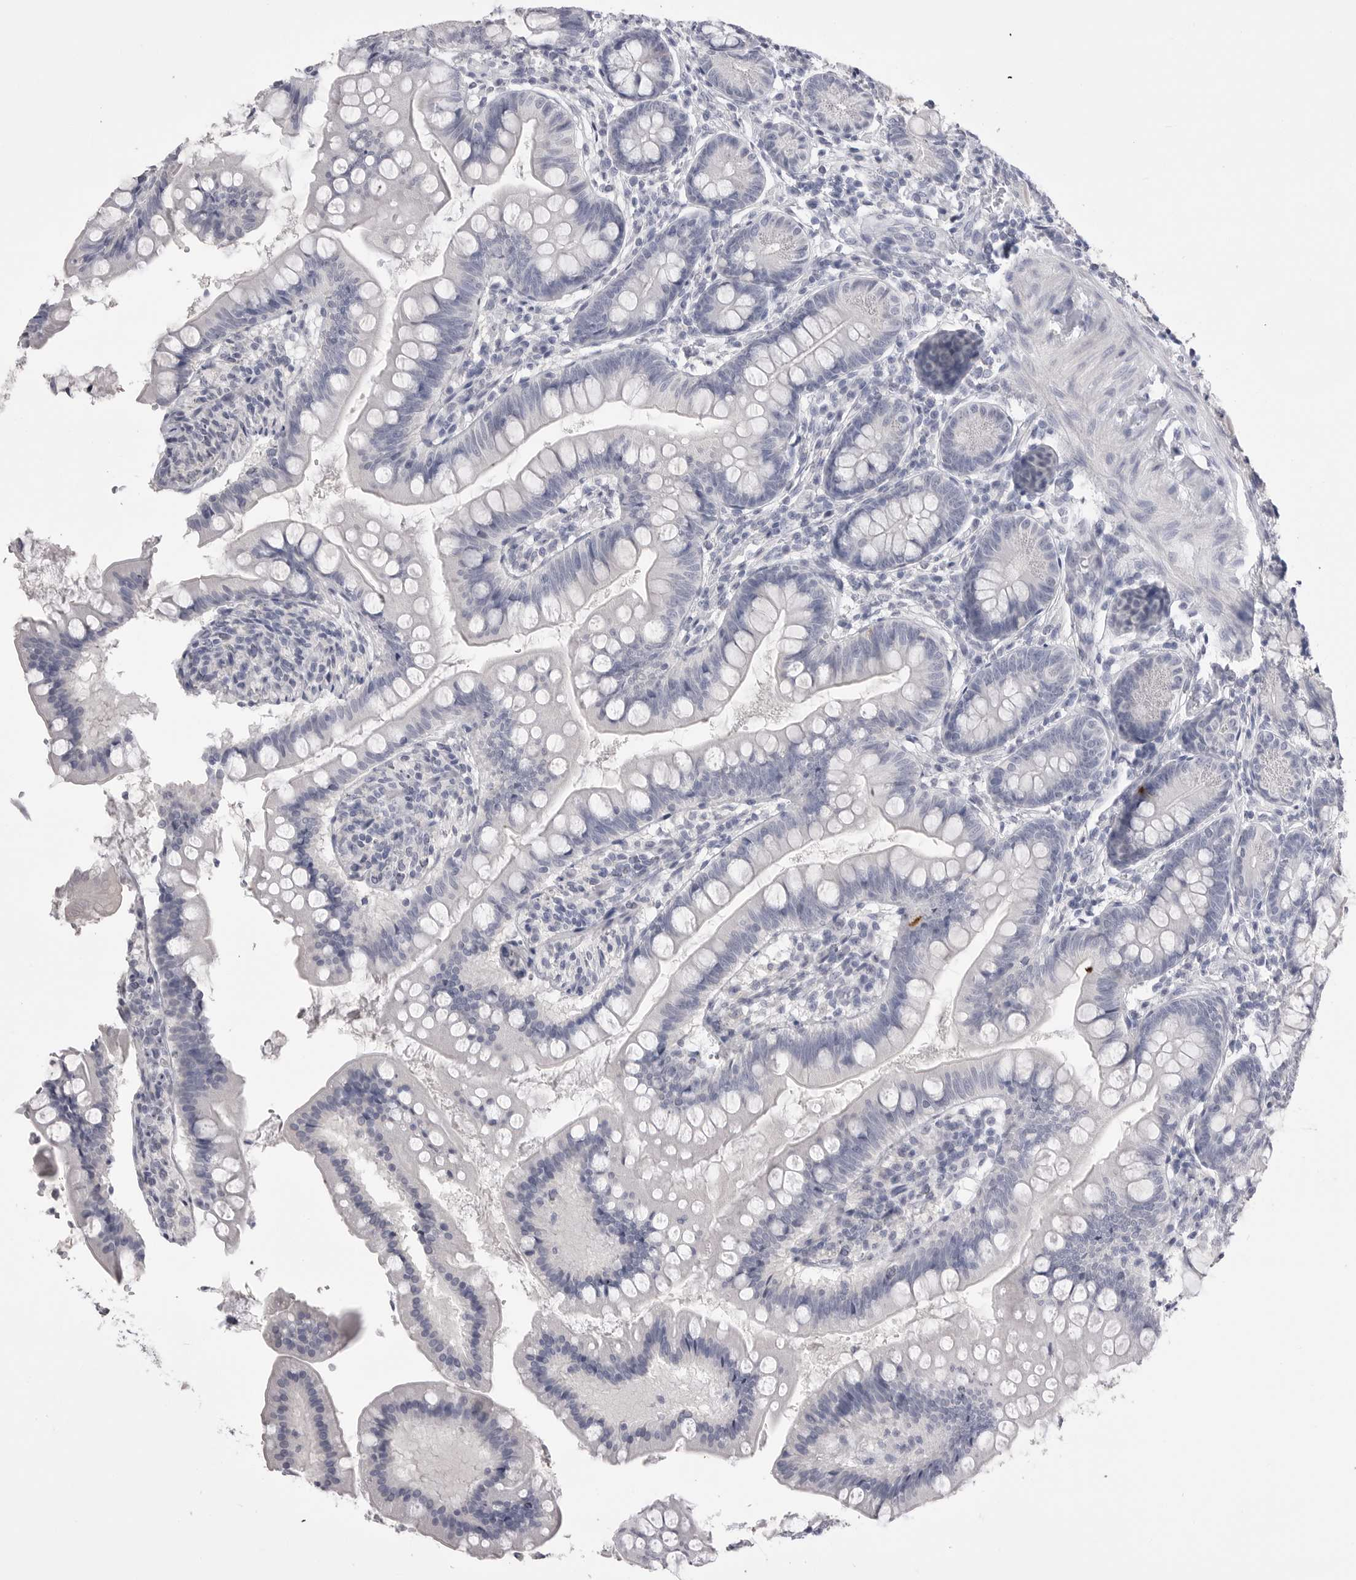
{"staining": {"intensity": "negative", "quantity": "none", "location": "none"}, "tissue": "small intestine", "cell_type": "Glandular cells", "image_type": "normal", "snomed": [{"axis": "morphology", "description": "Normal tissue, NOS"}, {"axis": "topography", "description": "Small intestine"}], "caption": "Immunohistochemical staining of benign small intestine demonstrates no significant positivity in glandular cells.", "gene": "CPB1", "patient": {"sex": "male", "age": 7}}